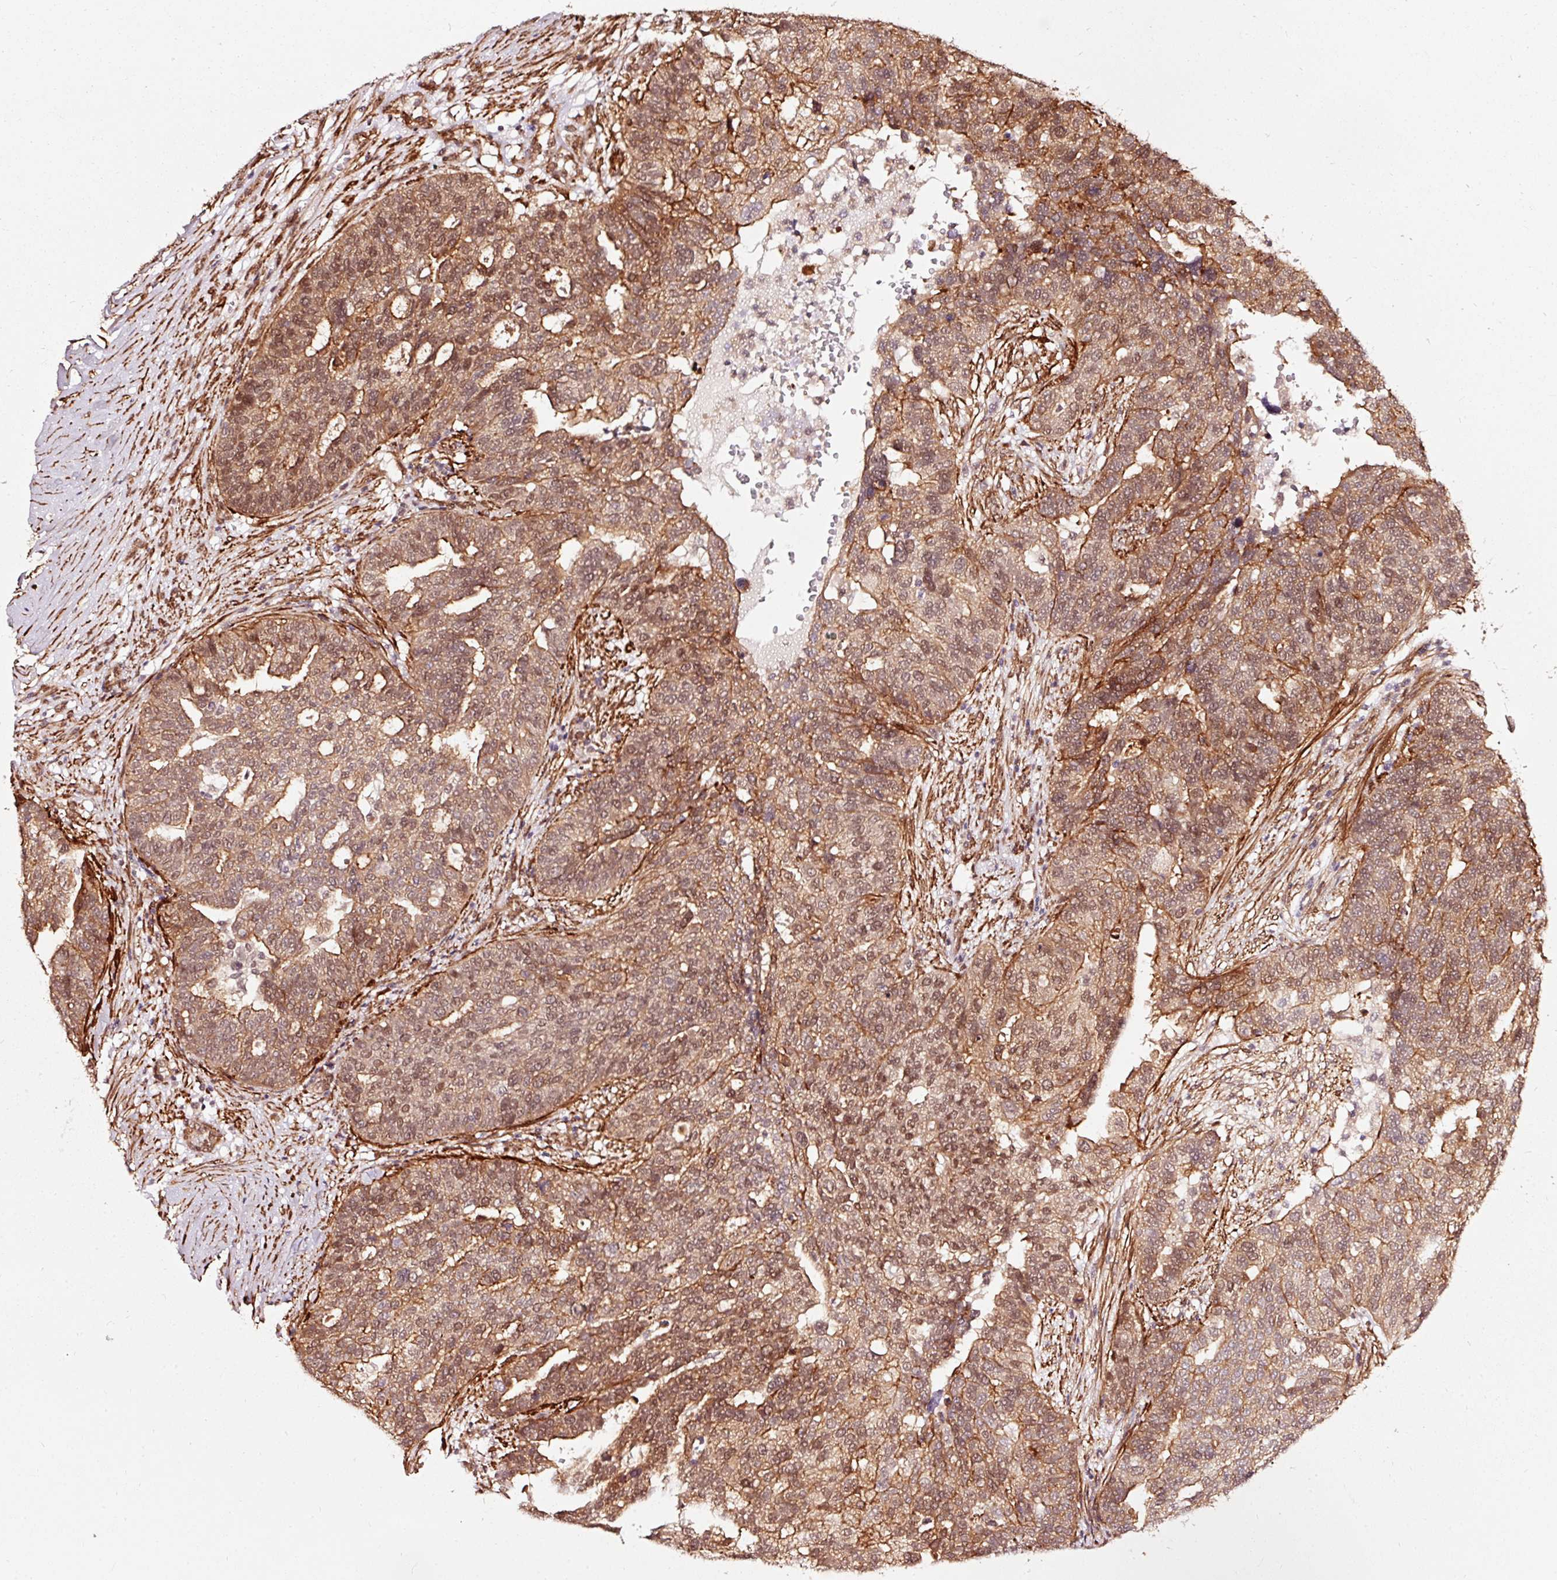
{"staining": {"intensity": "moderate", "quantity": ">75%", "location": "cytoplasmic/membranous,nuclear"}, "tissue": "ovarian cancer", "cell_type": "Tumor cells", "image_type": "cancer", "snomed": [{"axis": "morphology", "description": "Cystadenocarcinoma, serous, NOS"}, {"axis": "topography", "description": "Ovary"}], "caption": "This micrograph displays immunohistochemistry (IHC) staining of human ovarian serous cystadenocarcinoma, with medium moderate cytoplasmic/membranous and nuclear expression in about >75% of tumor cells.", "gene": "TPM1", "patient": {"sex": "female", "age": 59}}